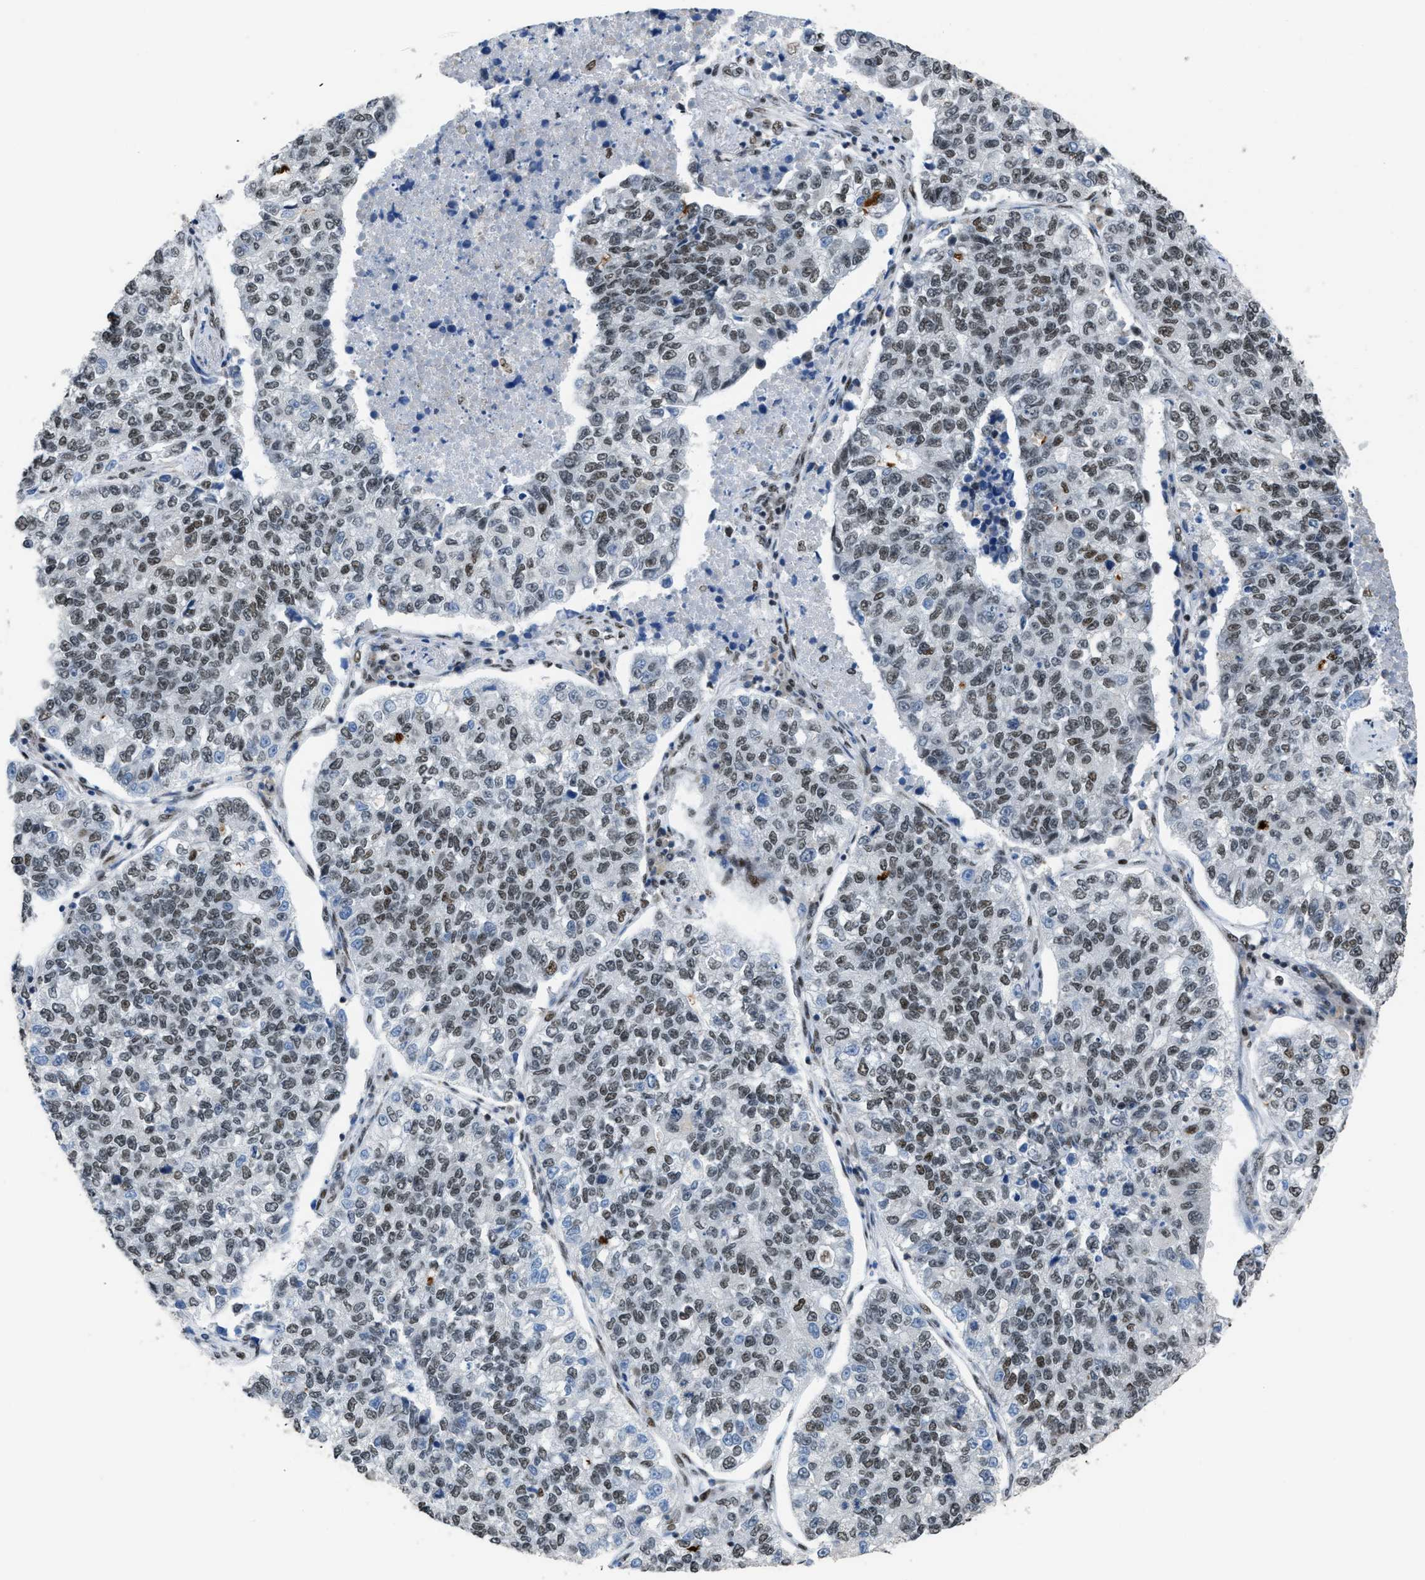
{"staining": {"intensity": "moderate", "quantity": ">75%", "location": "nuclear"}, "tissue": "lung cancer", "cell_type": "Tumor cells", "image_type": "cancer", "snomed": [{"axis": "morphology", "description": "Adenocarcinoma, NOS"}, {"axis": "topography", "description": "Lung"}], "caption": "A micrograph showing moderate nuclear staining in approximately >75% of tumor cells in lung cancer, as visualized by brown immunohistochemical staining.", "gene": "SCAF4", "patient": {"sex": "male", "age": 49}}